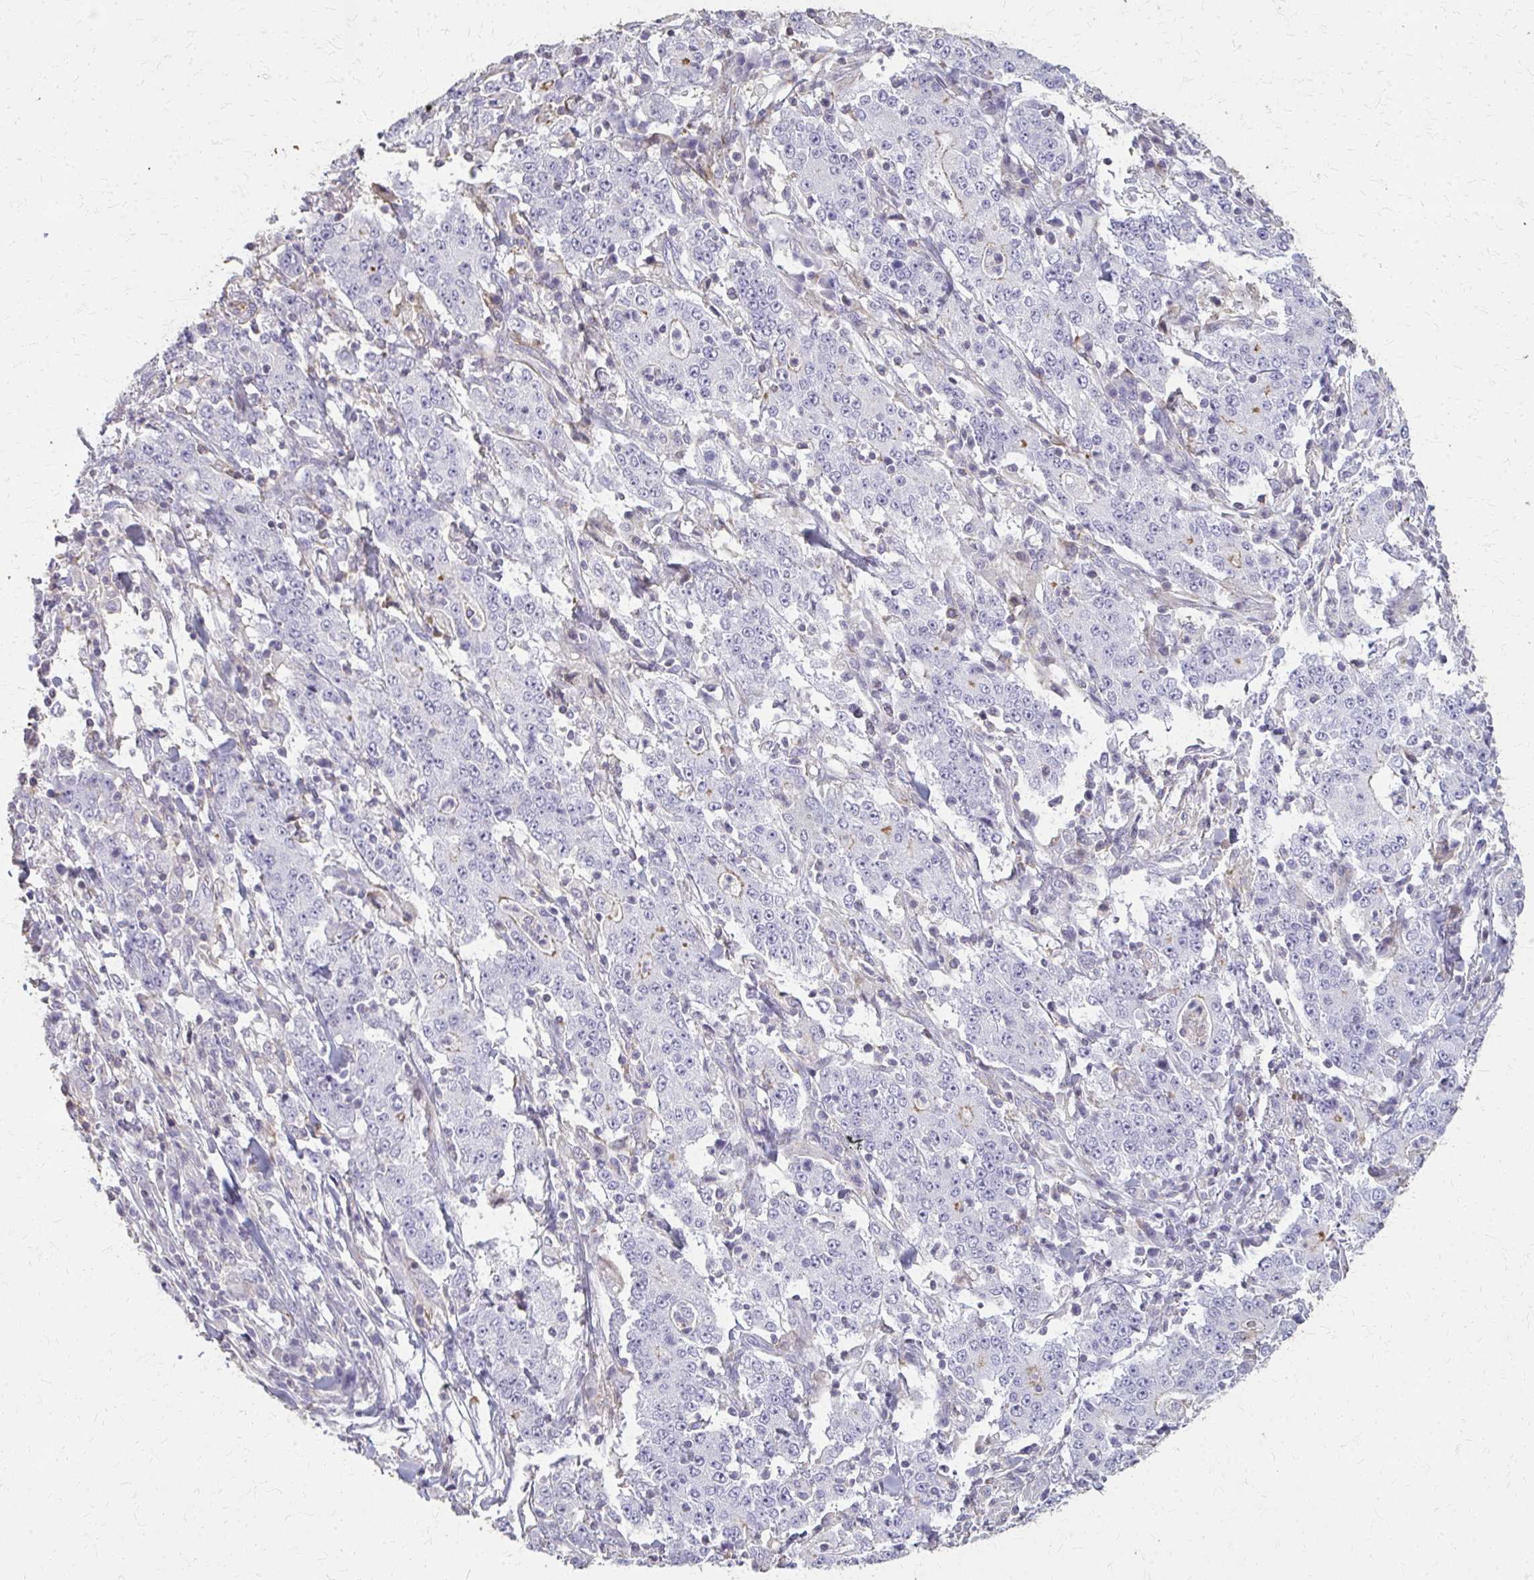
{"staining": {"intensity": "negative", "quantity": "none", "location": "none"}, "tissue": "stomach cancer", "cell_type": "Tumor cells", "image_type": "cancer", "snomed": [{"axis": "morphology", "description": "Normal tissue, NOS"}, {"axis": "morphology", "description": "Adenocarcinoma, NOS"}, {"axis": "topography", "description": "Stomach, upper"}, {"axis": "topography", "description": "Stomach"}], "caption": "A high-resolution histopathology image shows immunohistochemistry staining of stomach cancer (adenocarcinoma), which demonstrates no significant expression in tumor cells.", "gene": "TENM4", "patient": {"sex": "male", "age": 59}}